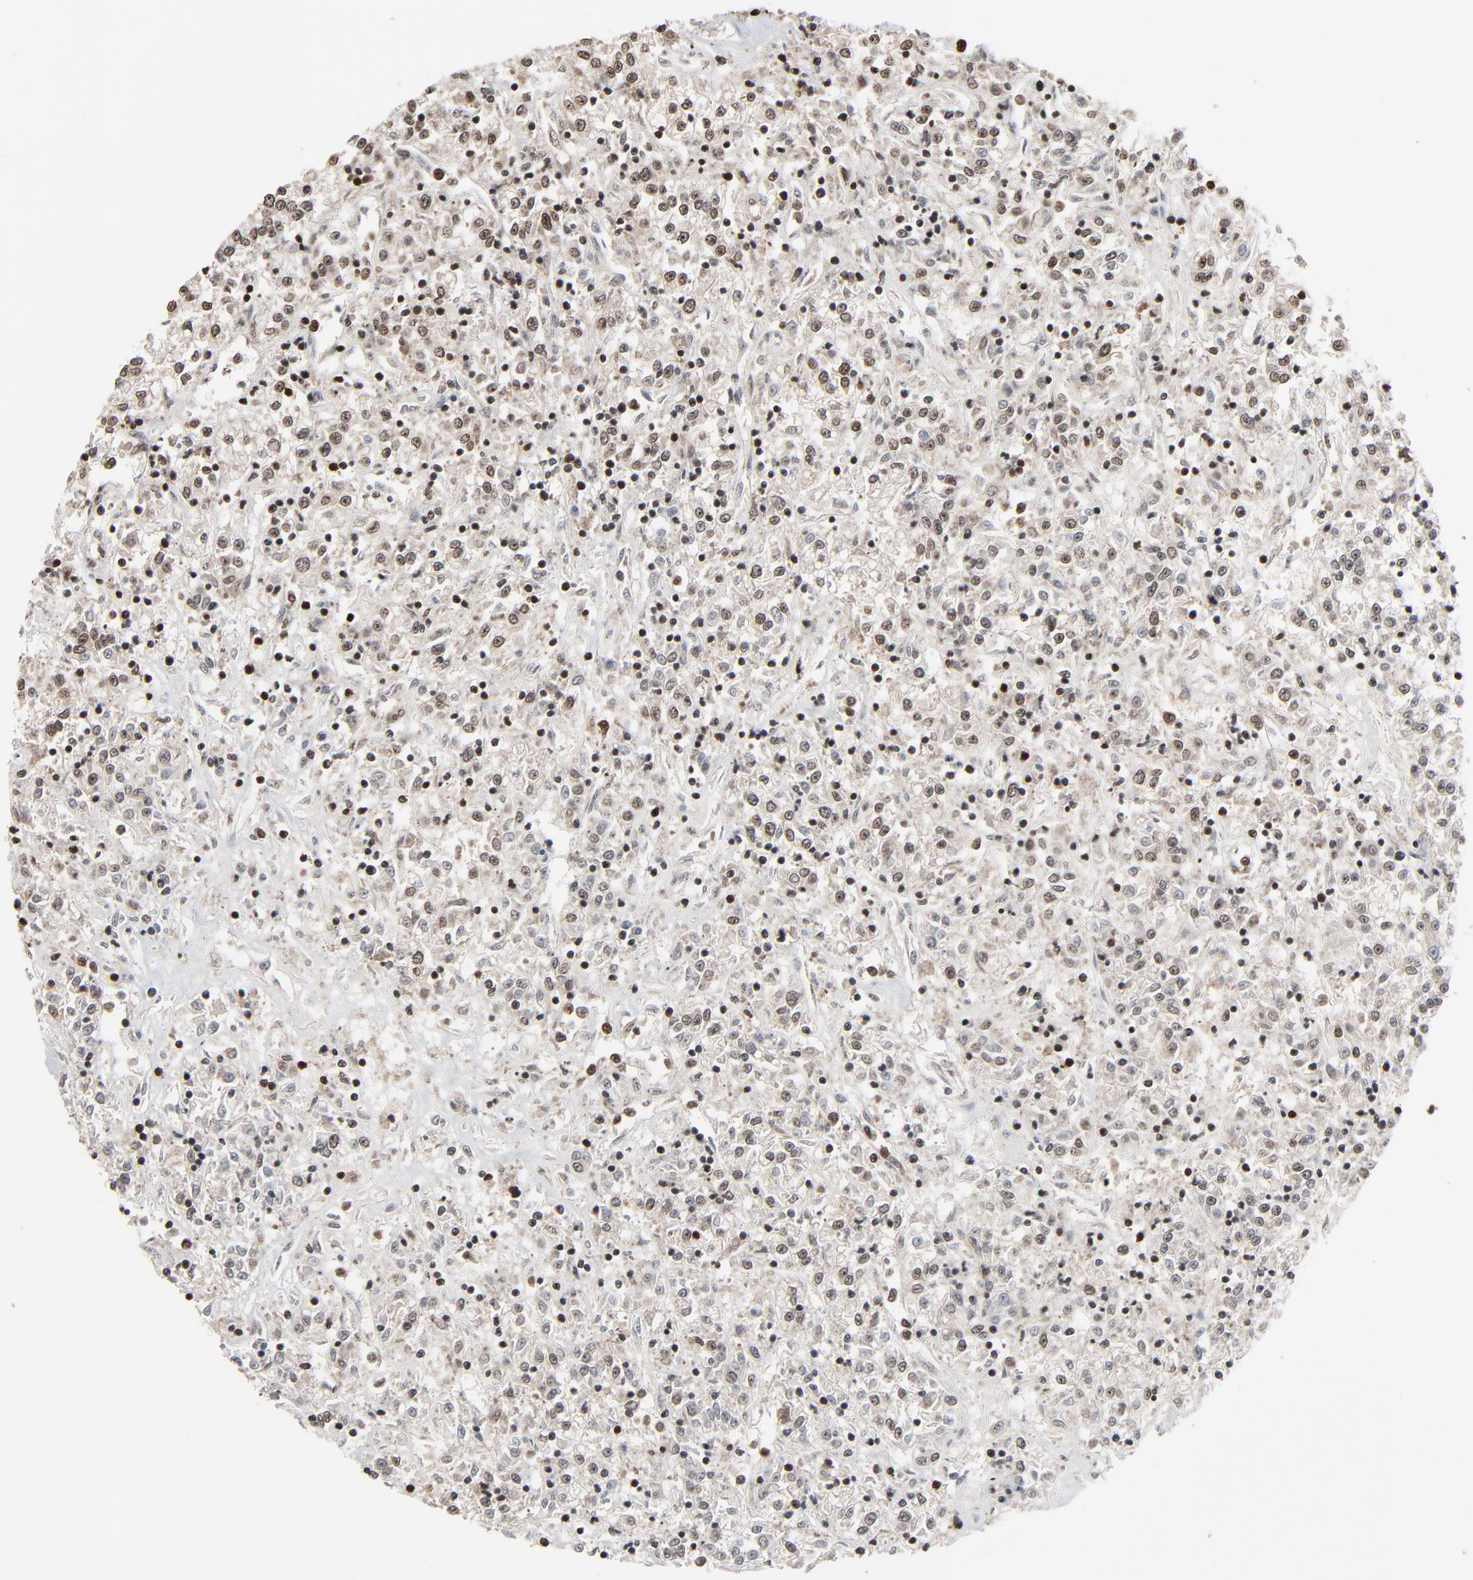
{"staining": {"intensity": "weak", "quantity": ">75%", "location": "nuclear"}, "tissue": "renal cancer", "cell_type": "Tumor cells", "image_type": "cancer", "snomed": [{"axis": "morphology", "description": "Adenocarcinoma, NOS"}, {"axis": "topography", "description": "Kidney"}], "caption": "Weak nuclear protein expression is identified in about >75% of tumor cells in adenocarcinoma (renal). (Stains: DAB (3,3'-diaminobenzidine) in brown, nuclei in blue, Microscopy: brightfield microscopy at high magnification).", "gene": "RPS6KA3", "patient": {"sex": "female", "age": 76}}